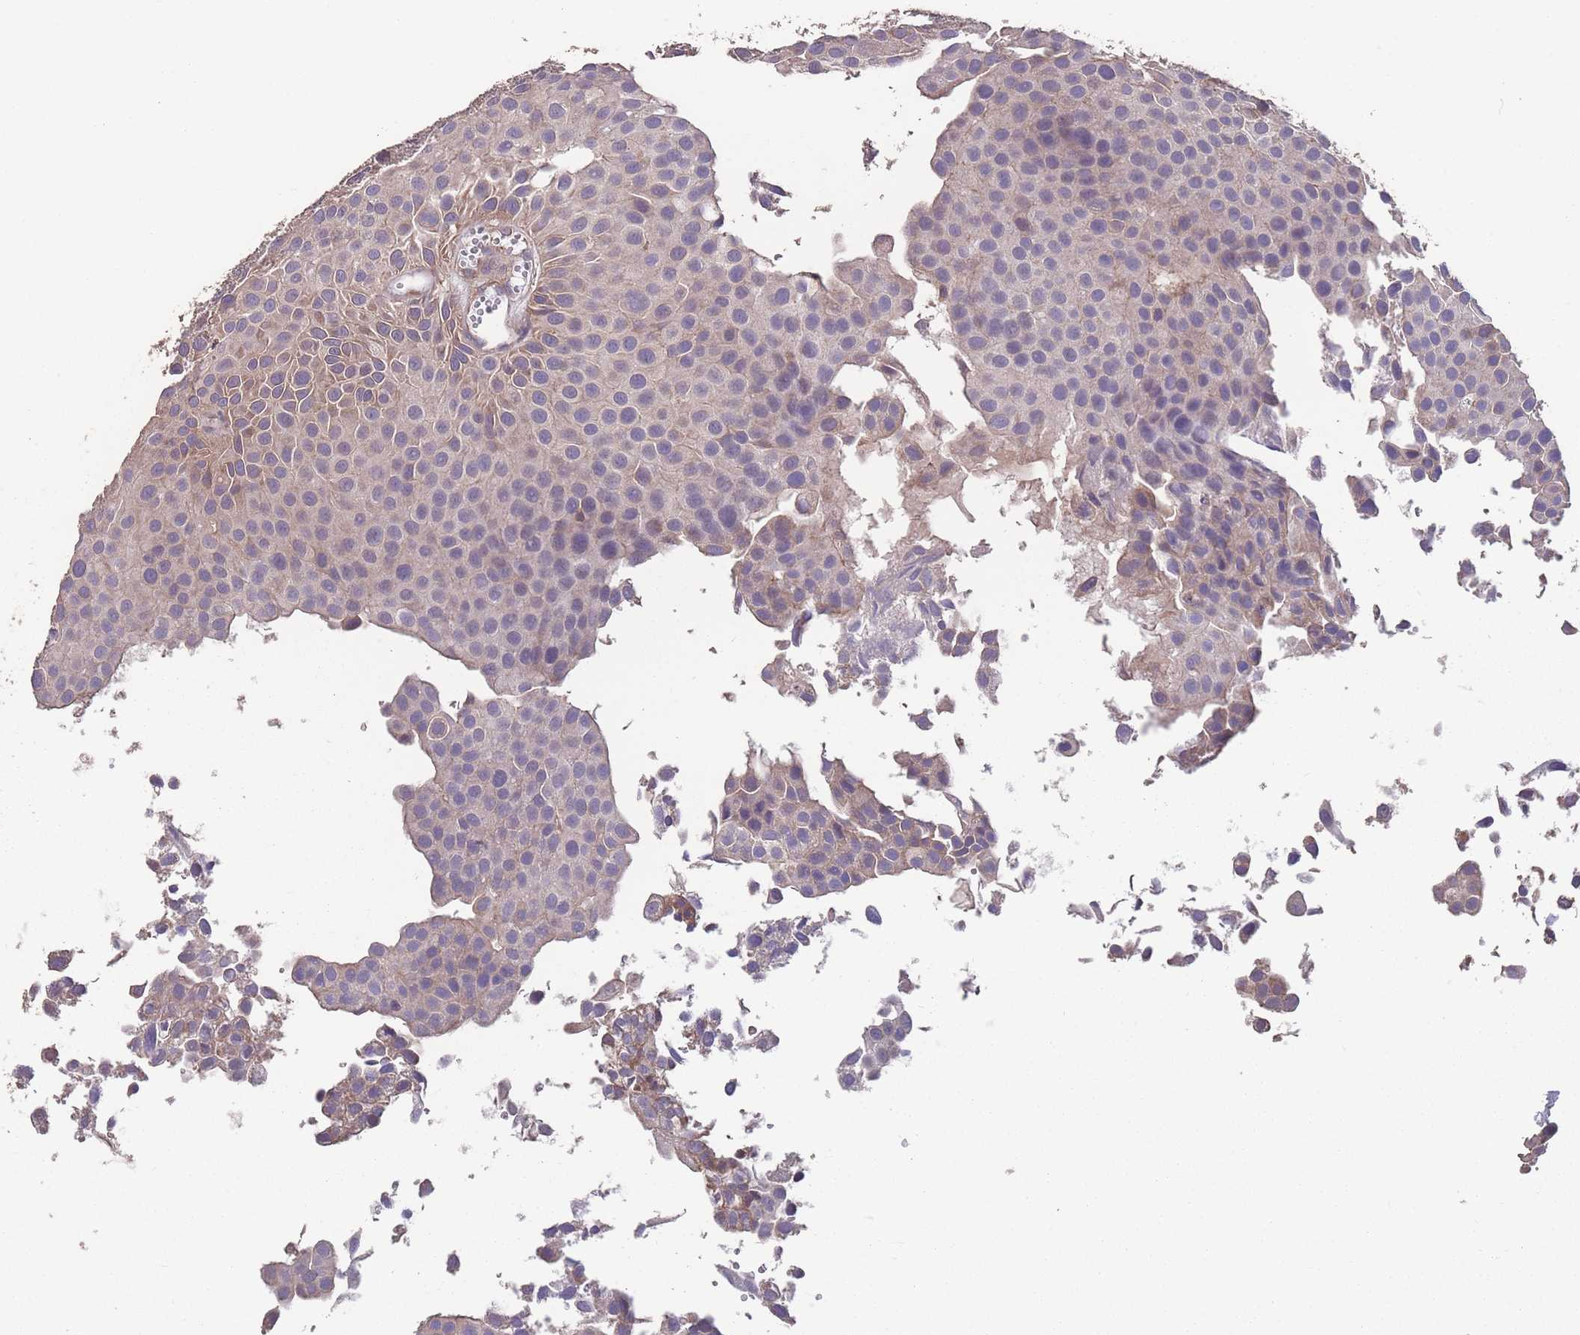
{"staining": {"intensity": "negative", "quantity": "none", "location": "none"}, "tissue": "urothelial cancer", "cell_type": "Tumor cells", "image_type": "cancer", "snomed": [{"axis": "morphology", "description": "Urothelial carcinoma, Low grade"}, {"axis": "topography", "description": "Urinary bladder"}], "caption": "This is a histopathology image of IHC staining of urothelial cancer, which shows no expression in tumor cells.", "gene": "NUDT21", "patient": {"sex": "male", "age": 88}}